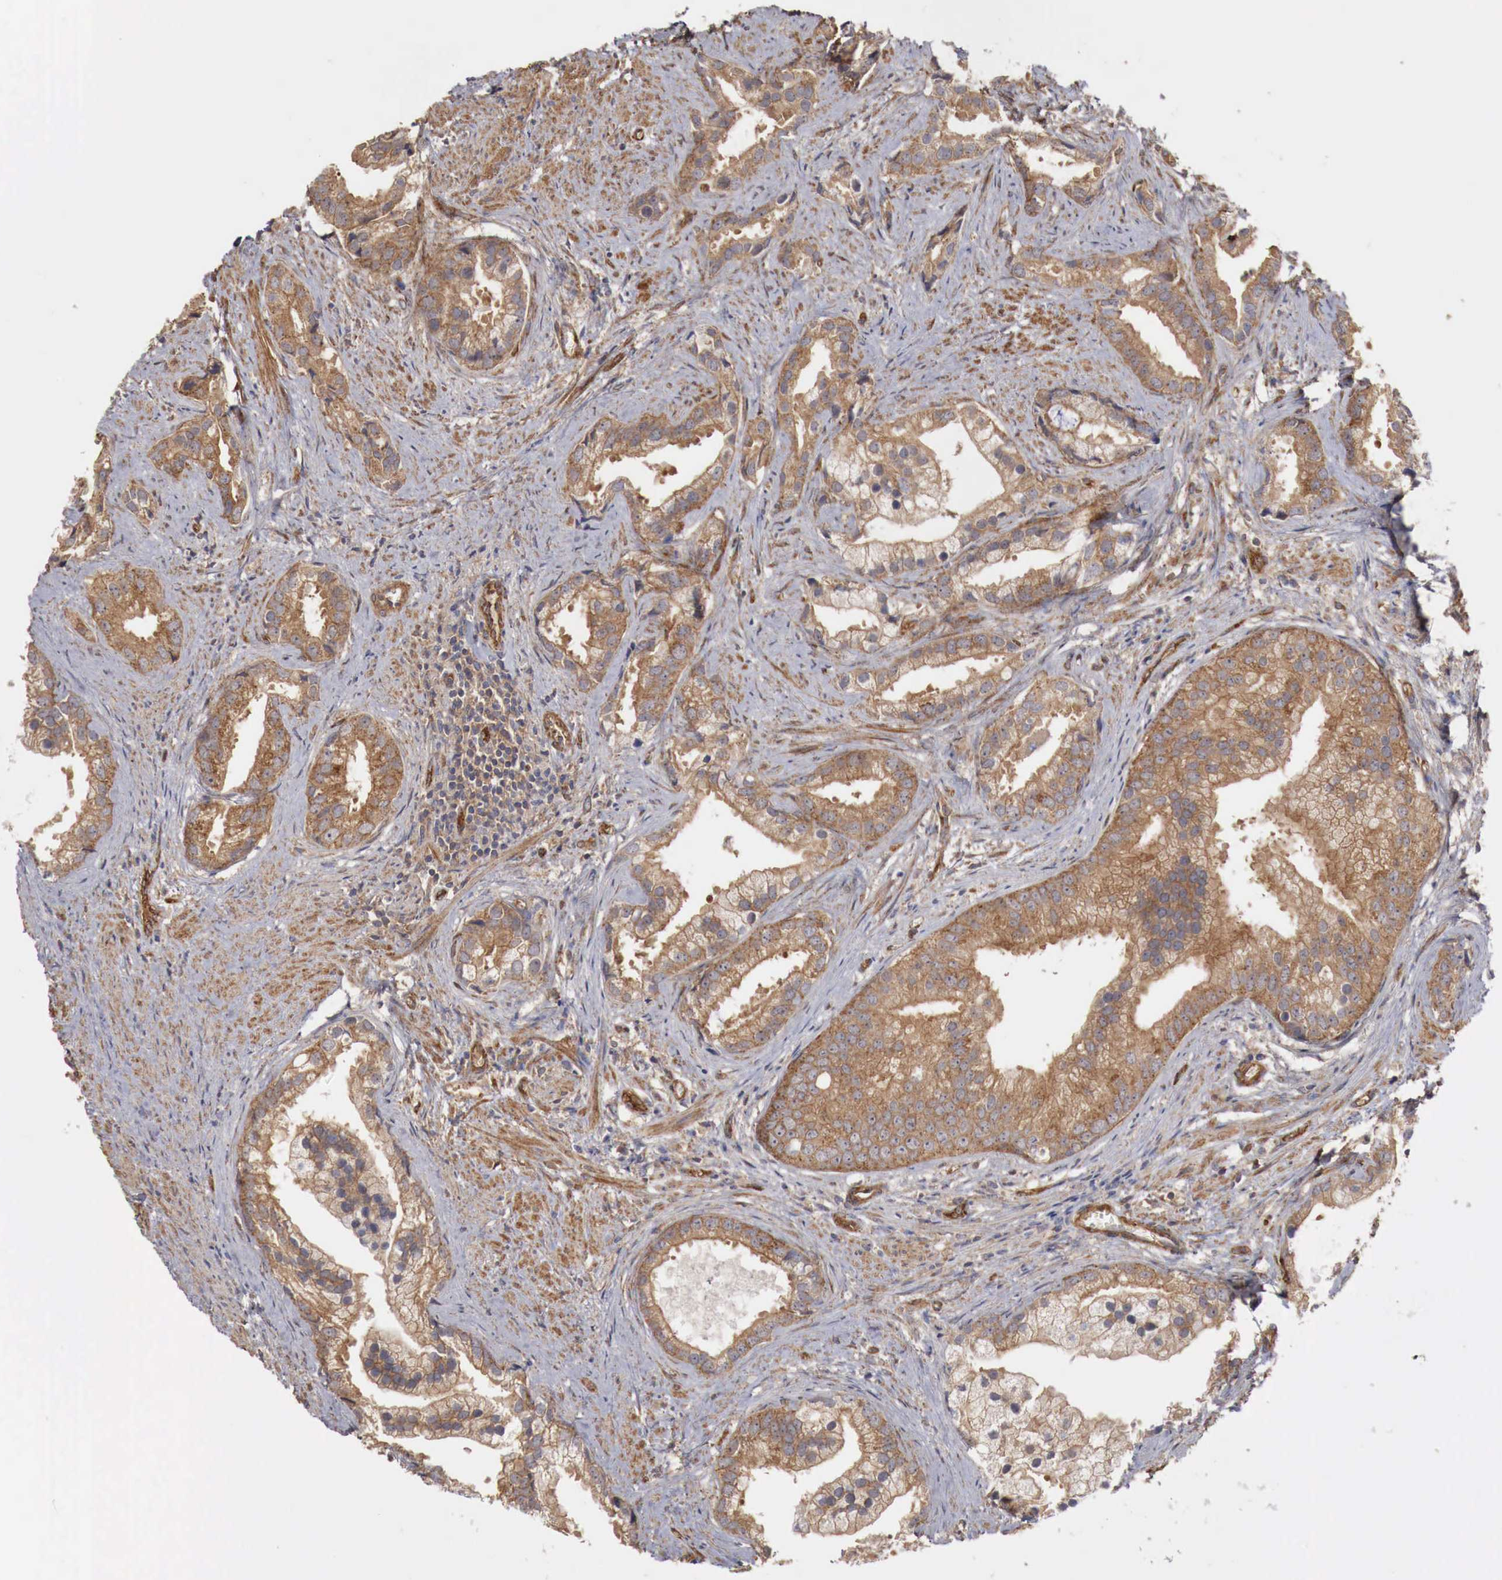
{"staining": {"intensity": "moderate", "quantity": ">75%", "location": "cytoplasmic/membranous"}, "tissue": "prostate cancer", "cell_type": "Tumor cells", "image_type": "cancer", "snomed": [{"axis": "morphology", "description": "Adenocarcinoma, Medium grade"}, {"axis": "topography", "description": "Prostate"}], "caption": "Immunohistochemical staining of prostate cancer (adenocarcinoma (medium-grade)) shows medium levels of moderate cytoplasmic/membranous staining in about >75% of tumor cells.", "gene": "ARMCX4", "patient": {"sex": "male", "age": 65}}